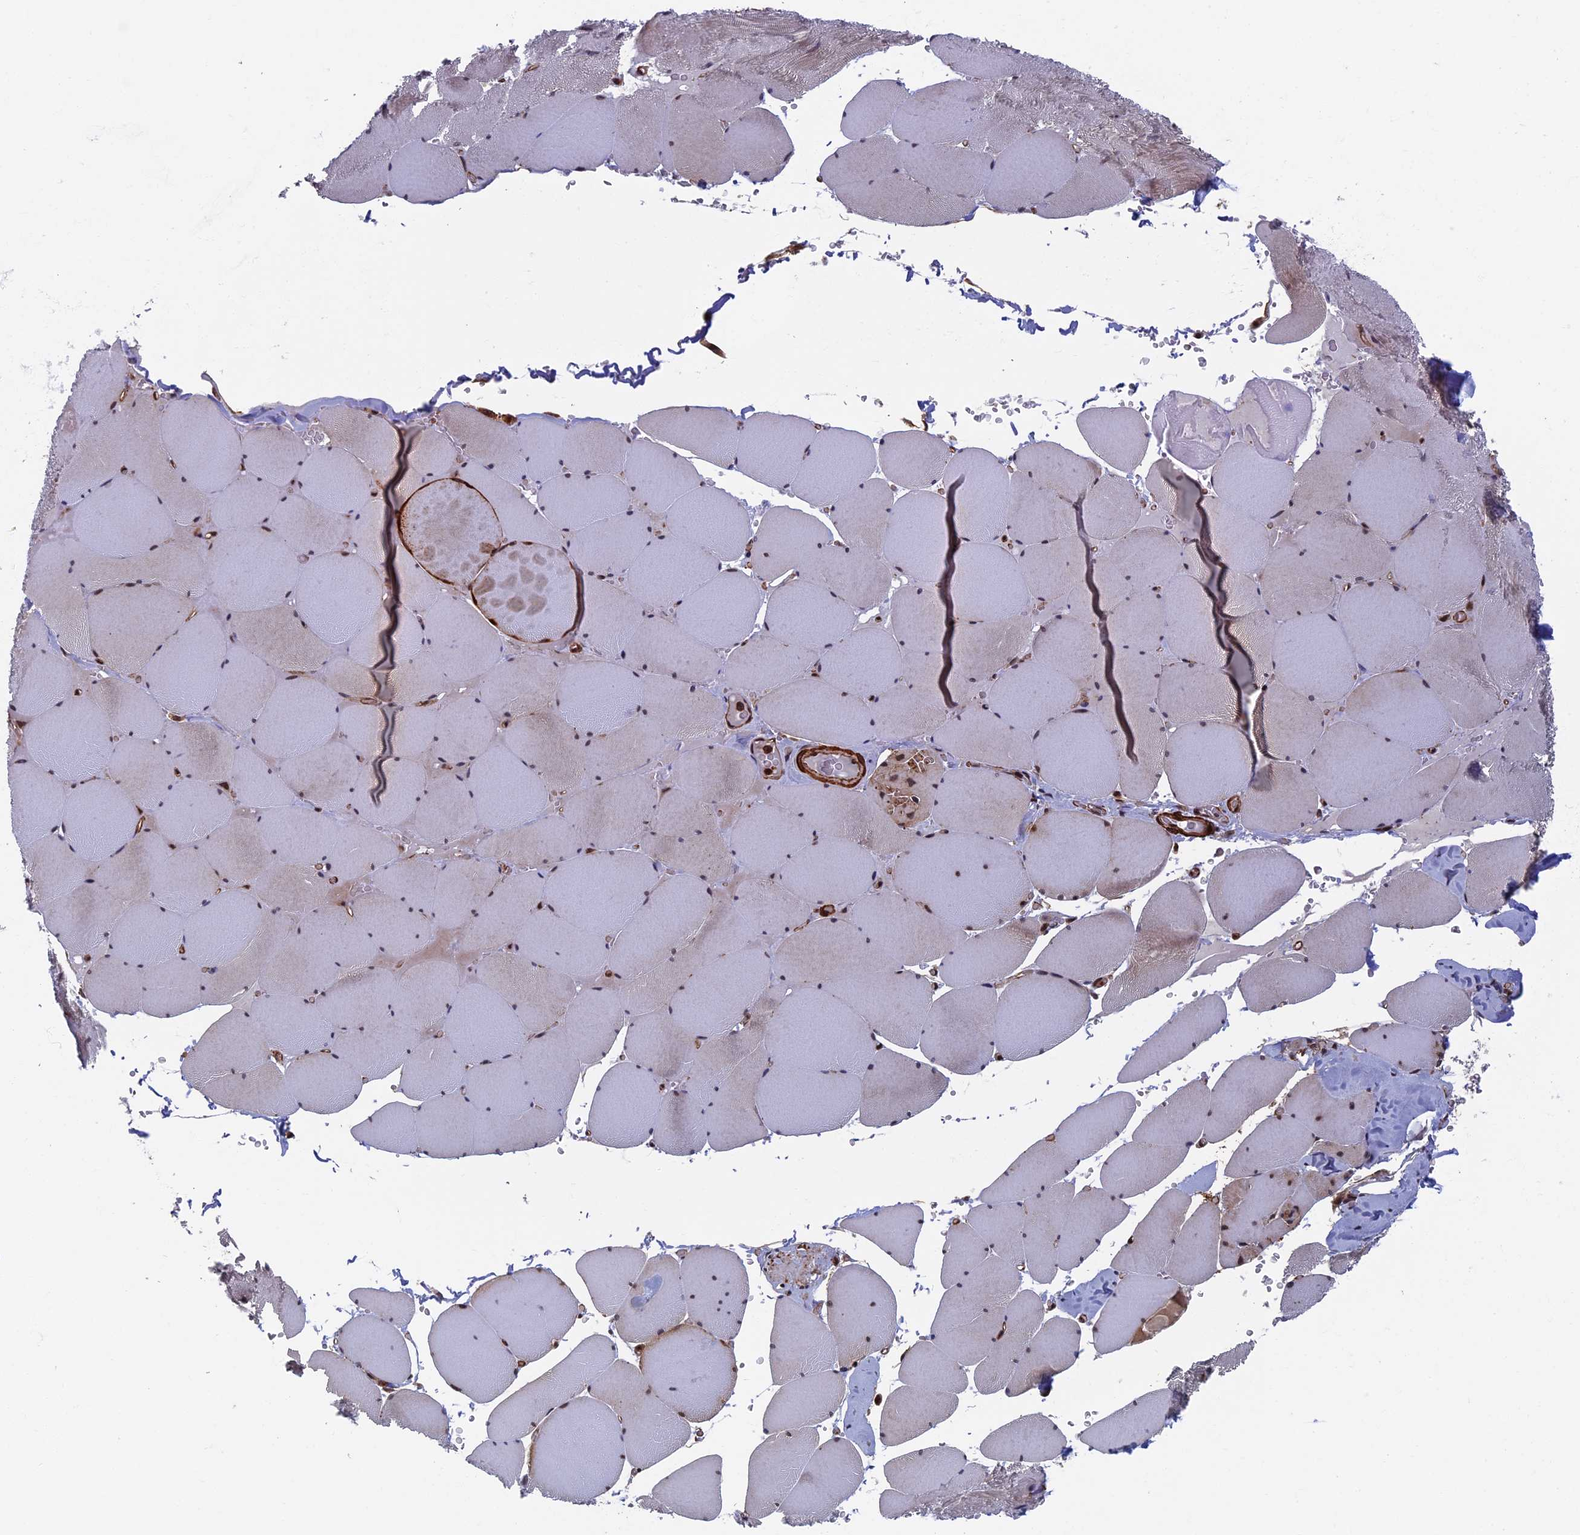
{"staining": {"intensity": "negative", "quantity": "none", "location": "none"}, "tissue": "skeletal muscle", "cell_type": "Myocytes", "image_type": "normal", "snomed": [{"axis": "morphology", "description": "Normal tissue, NOS"}, {"axis": "topography", "description": "Skeletal muscle"}, {"axis": "topography", "description": "Head-Neck"}], "caption": "DAB (3,3'-diaminobenzidine) immunohistochemical staining of unremarkable human skeletal muscle exhibits no significant staining in myocytes. The staining was performed using DAB (3,3'-diaminobenzidine) to visualize the protein expression in brown, while the nuclei were stained in blue with hematoxylin (Magnification: 20x).", "gene": "CTDP1", "patient": {"sex": "male", "age": 66}}